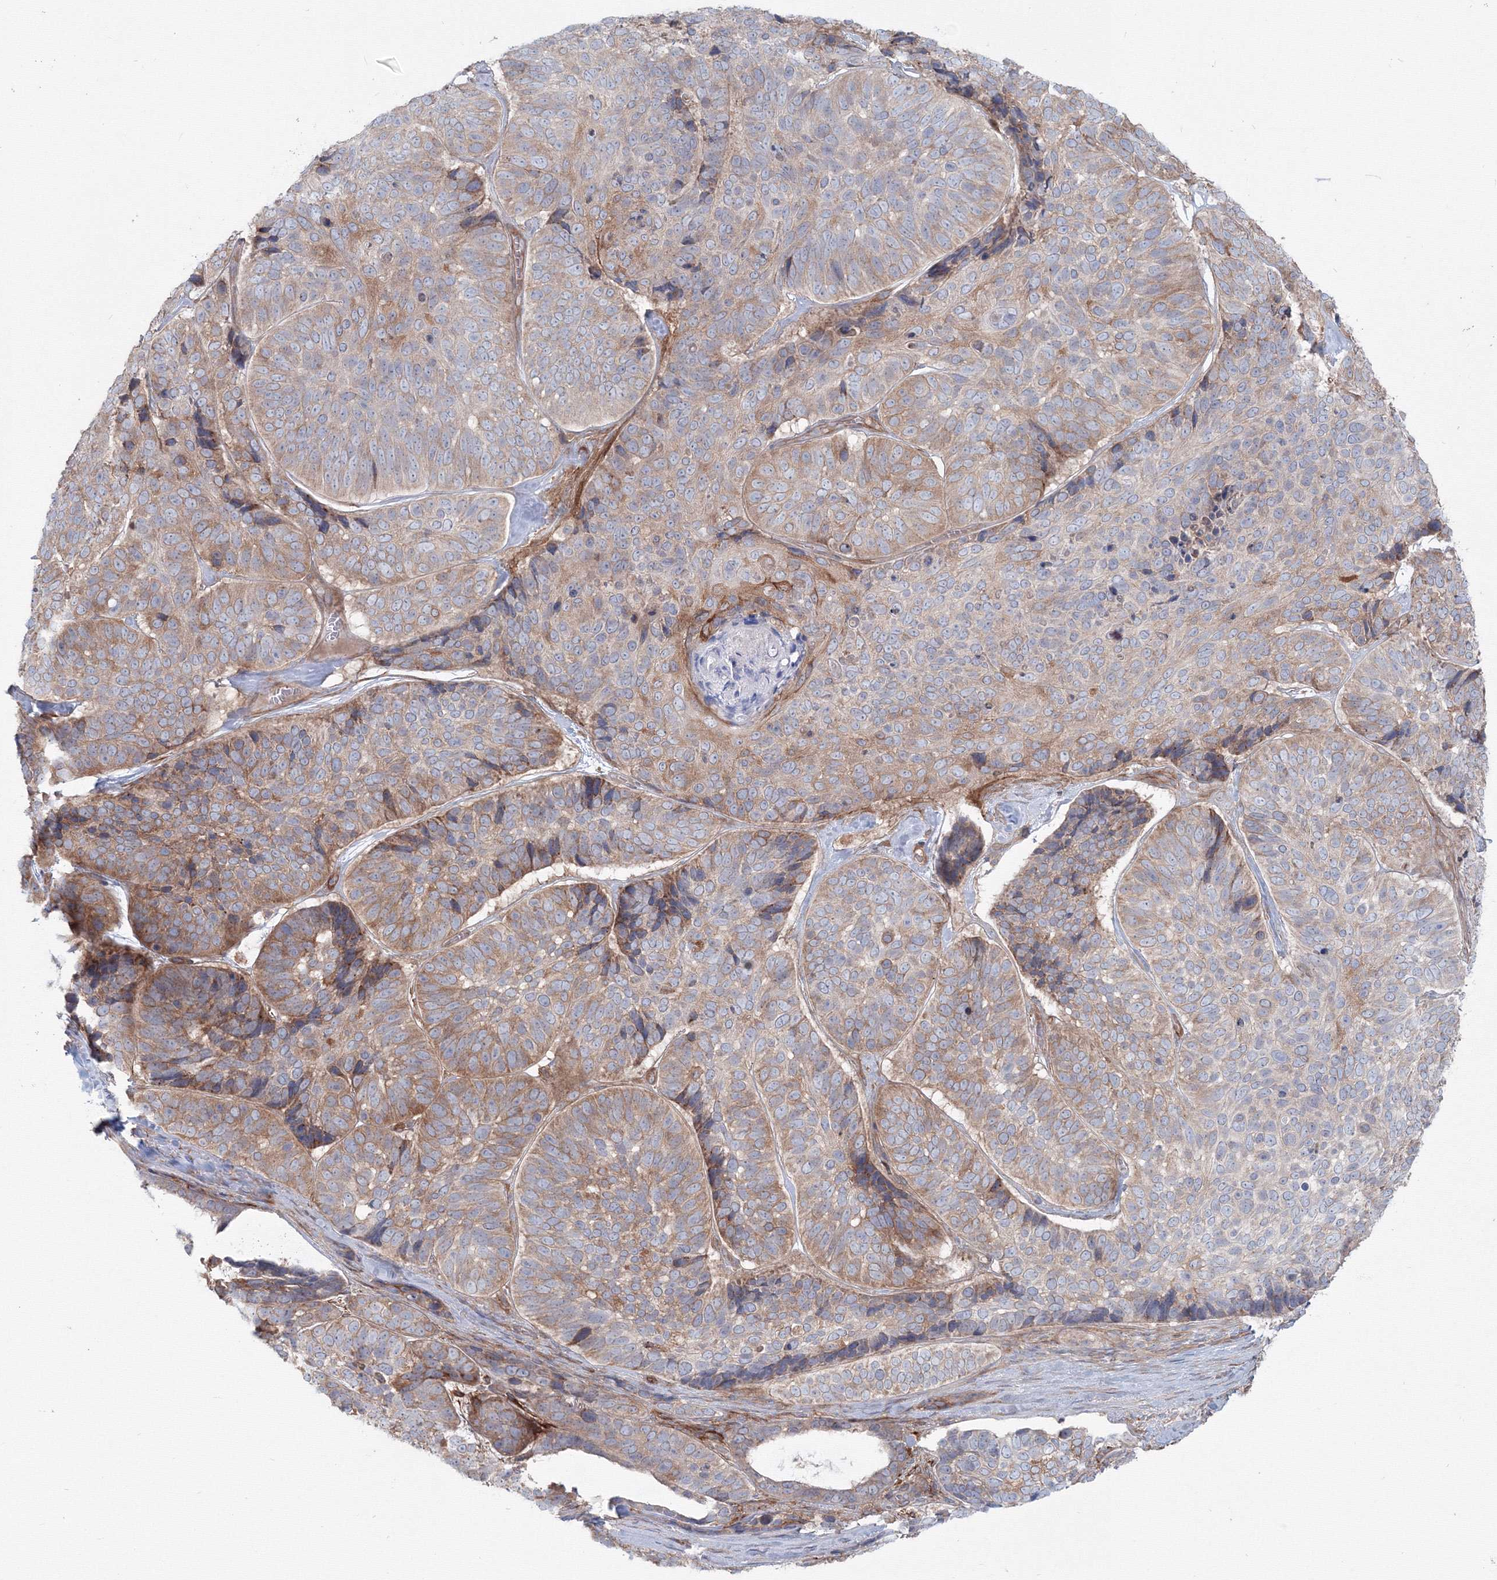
{"staining": {"intensity": "moderate", "quantity": "<25%", "location": "cytoplasmic/membranous"}, "tissue": "skin cancer", "cell_type": "Tumor cells", "image_type": "cancer", "snomed": [{"axis": "morphology", "description": "Basal cell carcinoma"}, {"axis": "topography", "description": "Skin"}], "caption": "Immunohistochemical staining of human skin cancer demonstrates low levels of moderate cytoplasmic/membranous expression in approximately <25% of tumor cells.", "gene": "SH3PXD2A", "patient": {"sex": "male", "age": 62}}